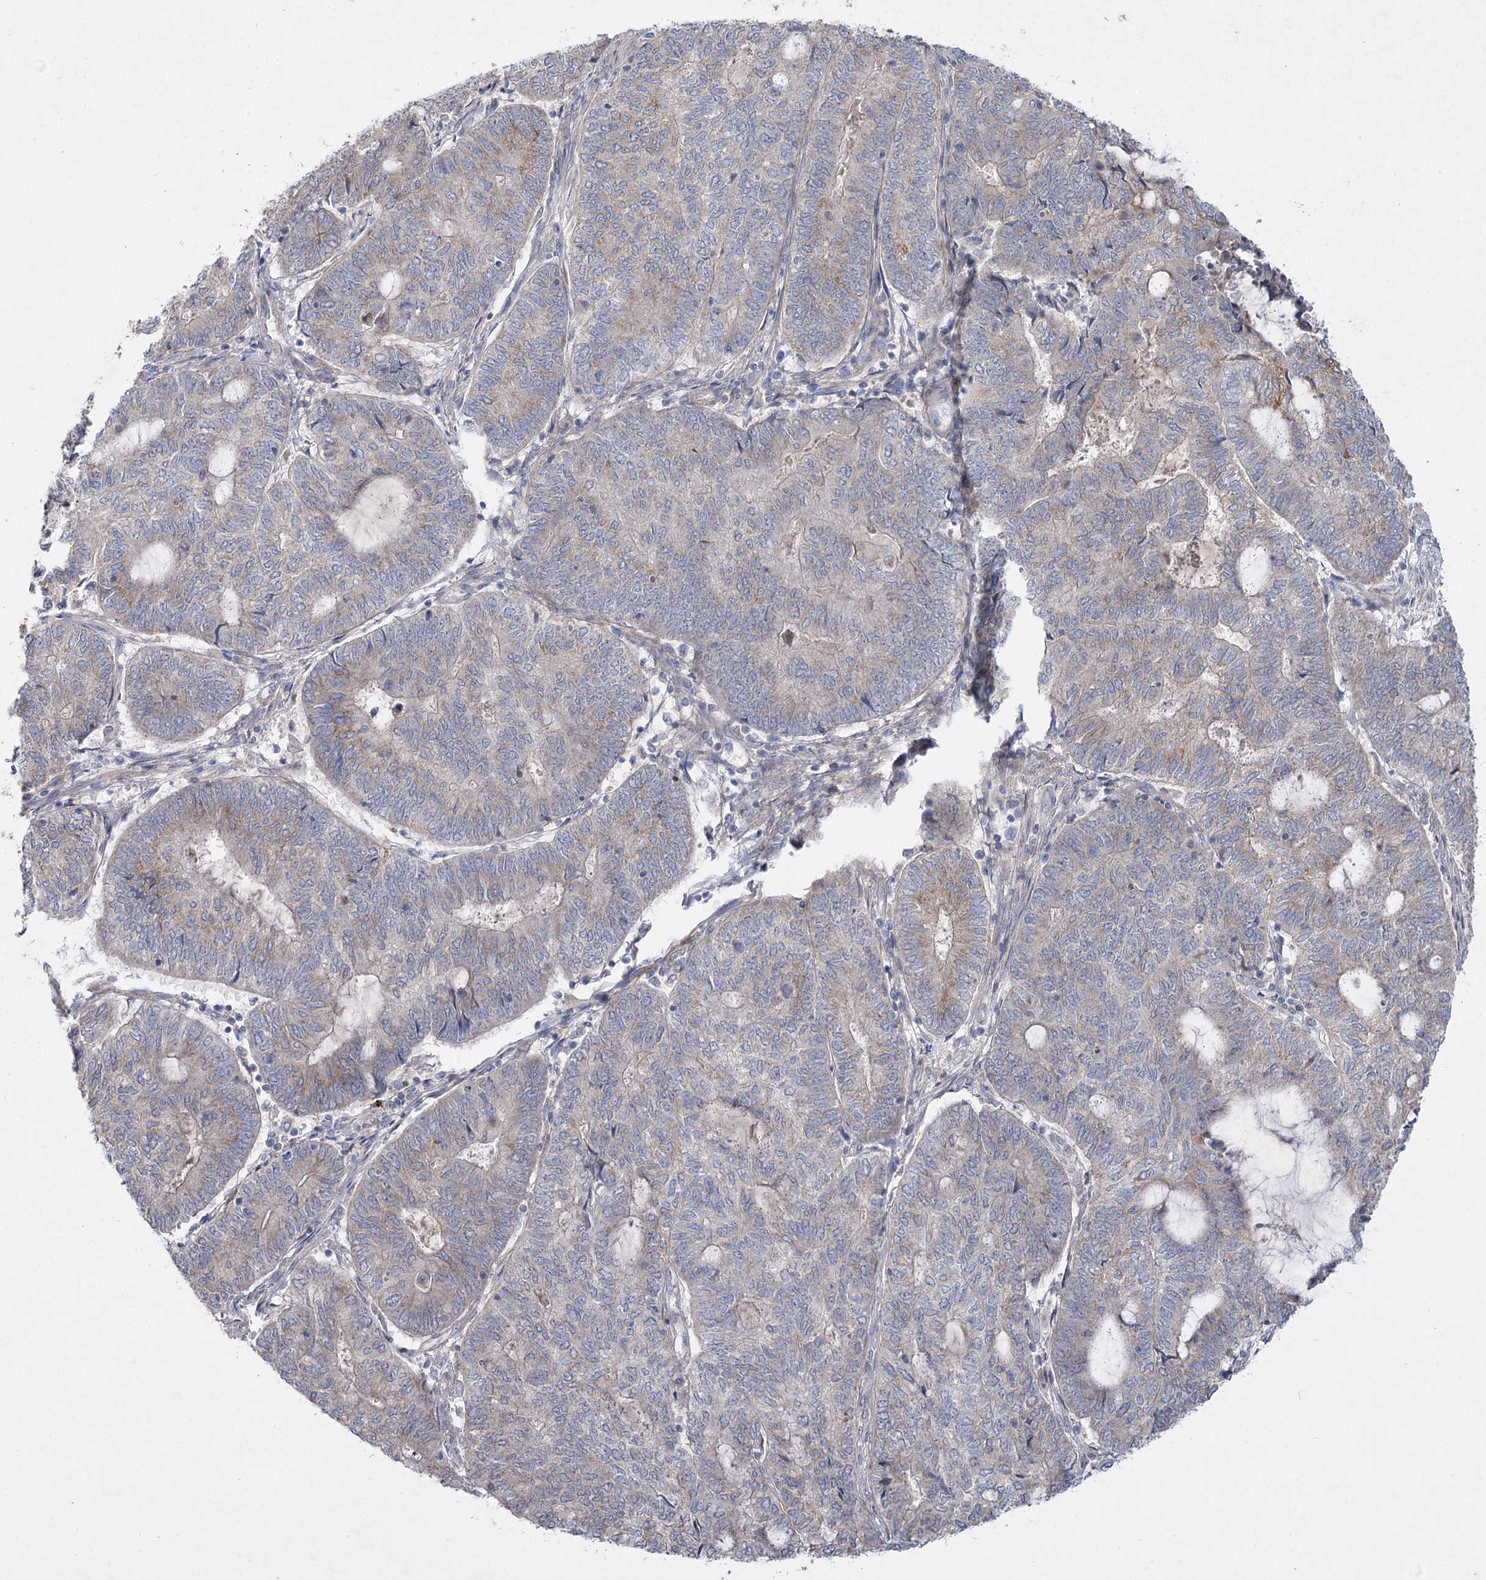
{"staining": {"intensity": "weak", "quantity": "<25%", "location": "cytoplasmic/membranous"}, "tissue": "endometrial cancer", "cell_type": "Tumor cells", "image_type": "cancer", "snomed": [{"axis": "morphology", "description": "Adenocarcinoma, NOS"}, {"axis": "topography", "description": "Uterus"}, {"axis": "topography", "description": "Endometrium"}], "caption": "Protein analysis of adenocarcinoma (endometrial) displays no significant staining in tumor cells.", "gene": "SH3BP5L", "patient": {"sex": "female", "age": 70}}